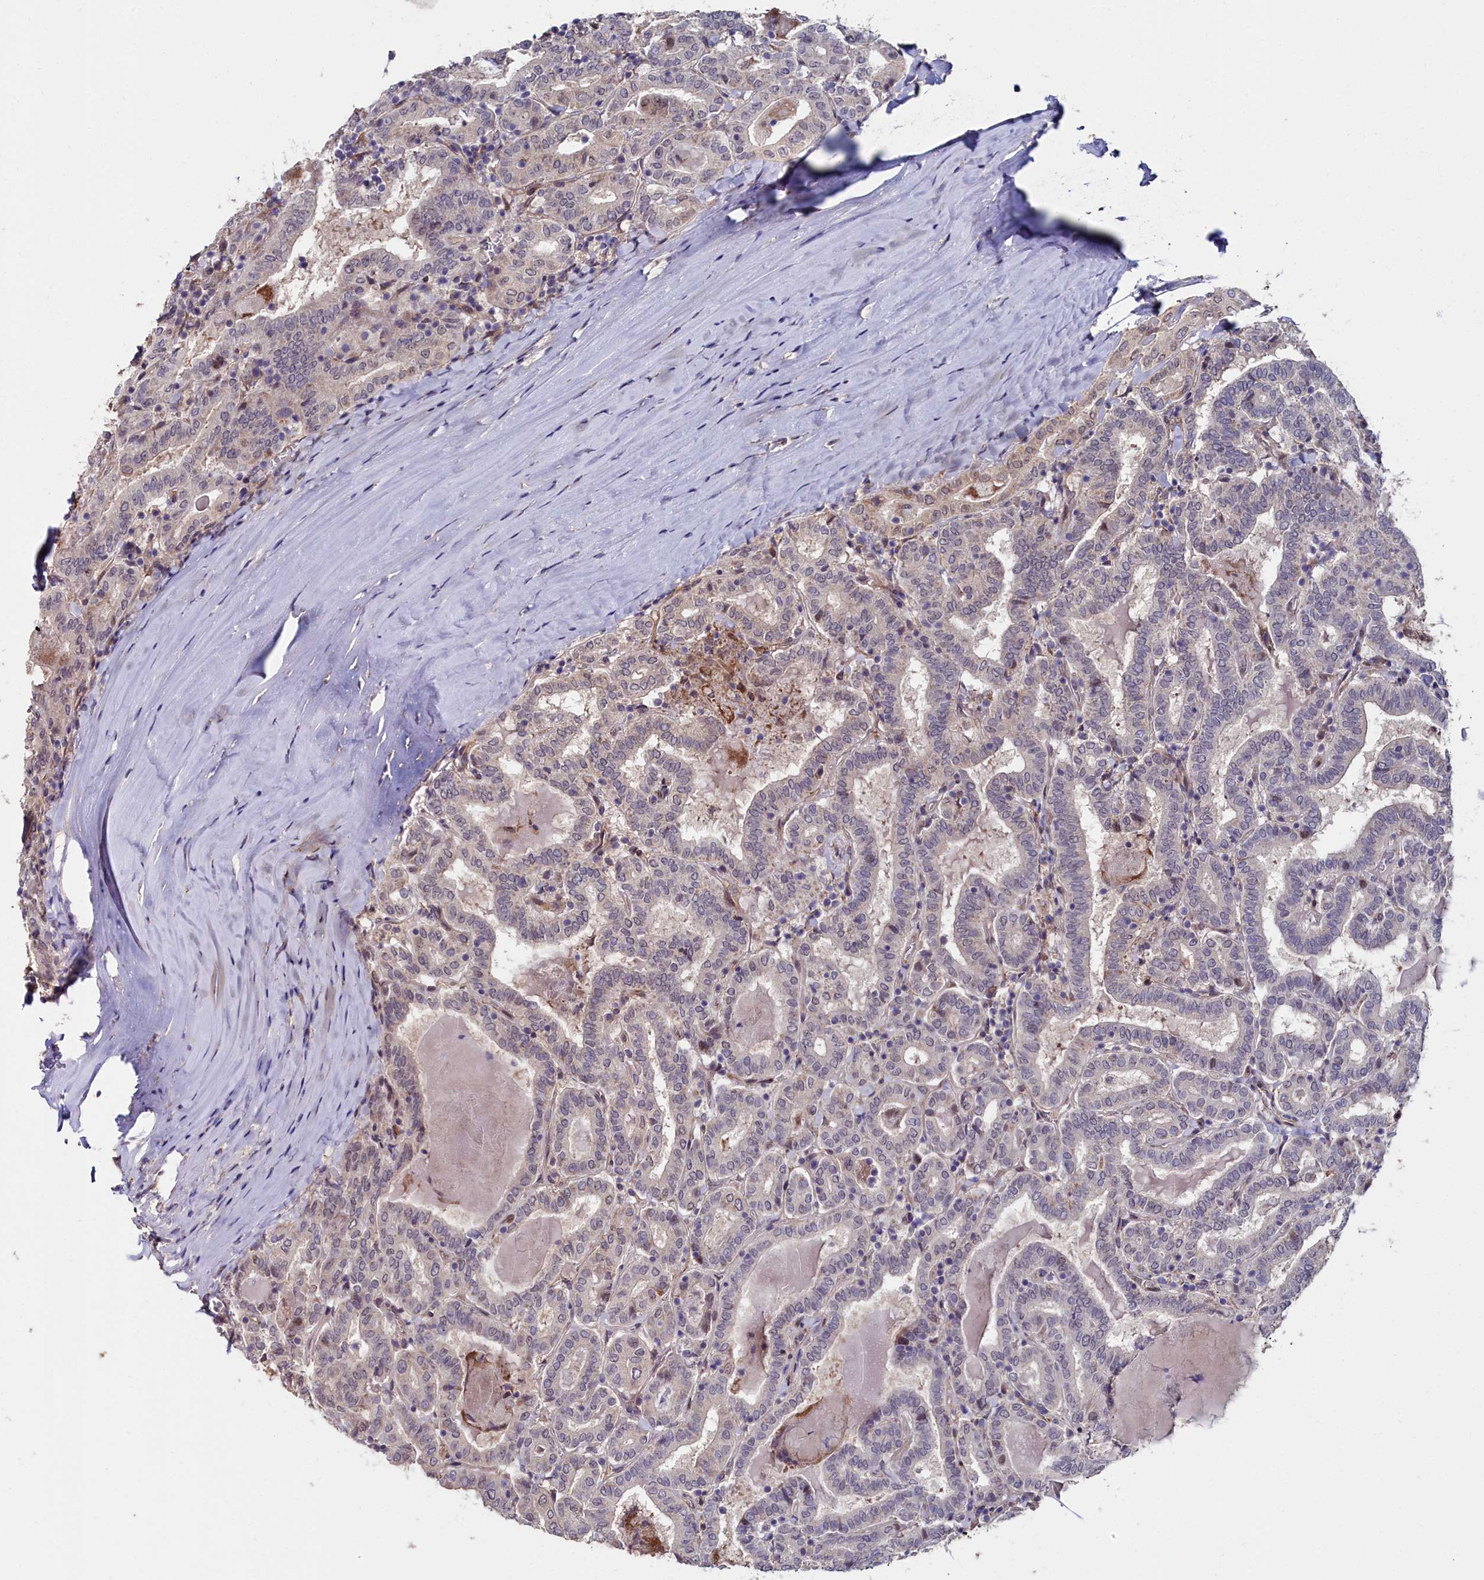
{"staining": {"intensity": "weak", "quantity": "<25%", "location": "nuclear"}, "tissue": "thyroid cancer", "cell_type": "Tumor cells", "image_type": "cancer", "snomed": [{"axis": "morphology", "description": "Papillary adenocarcinoma, NOS"}, {"axis": "topography", "description": "Thyroid gland"}], "caption": "Tumor cells show no significant expression in thyroid cancer.", "gene": "C4orf19", "patient": {"sex": "female", "age": 72}}